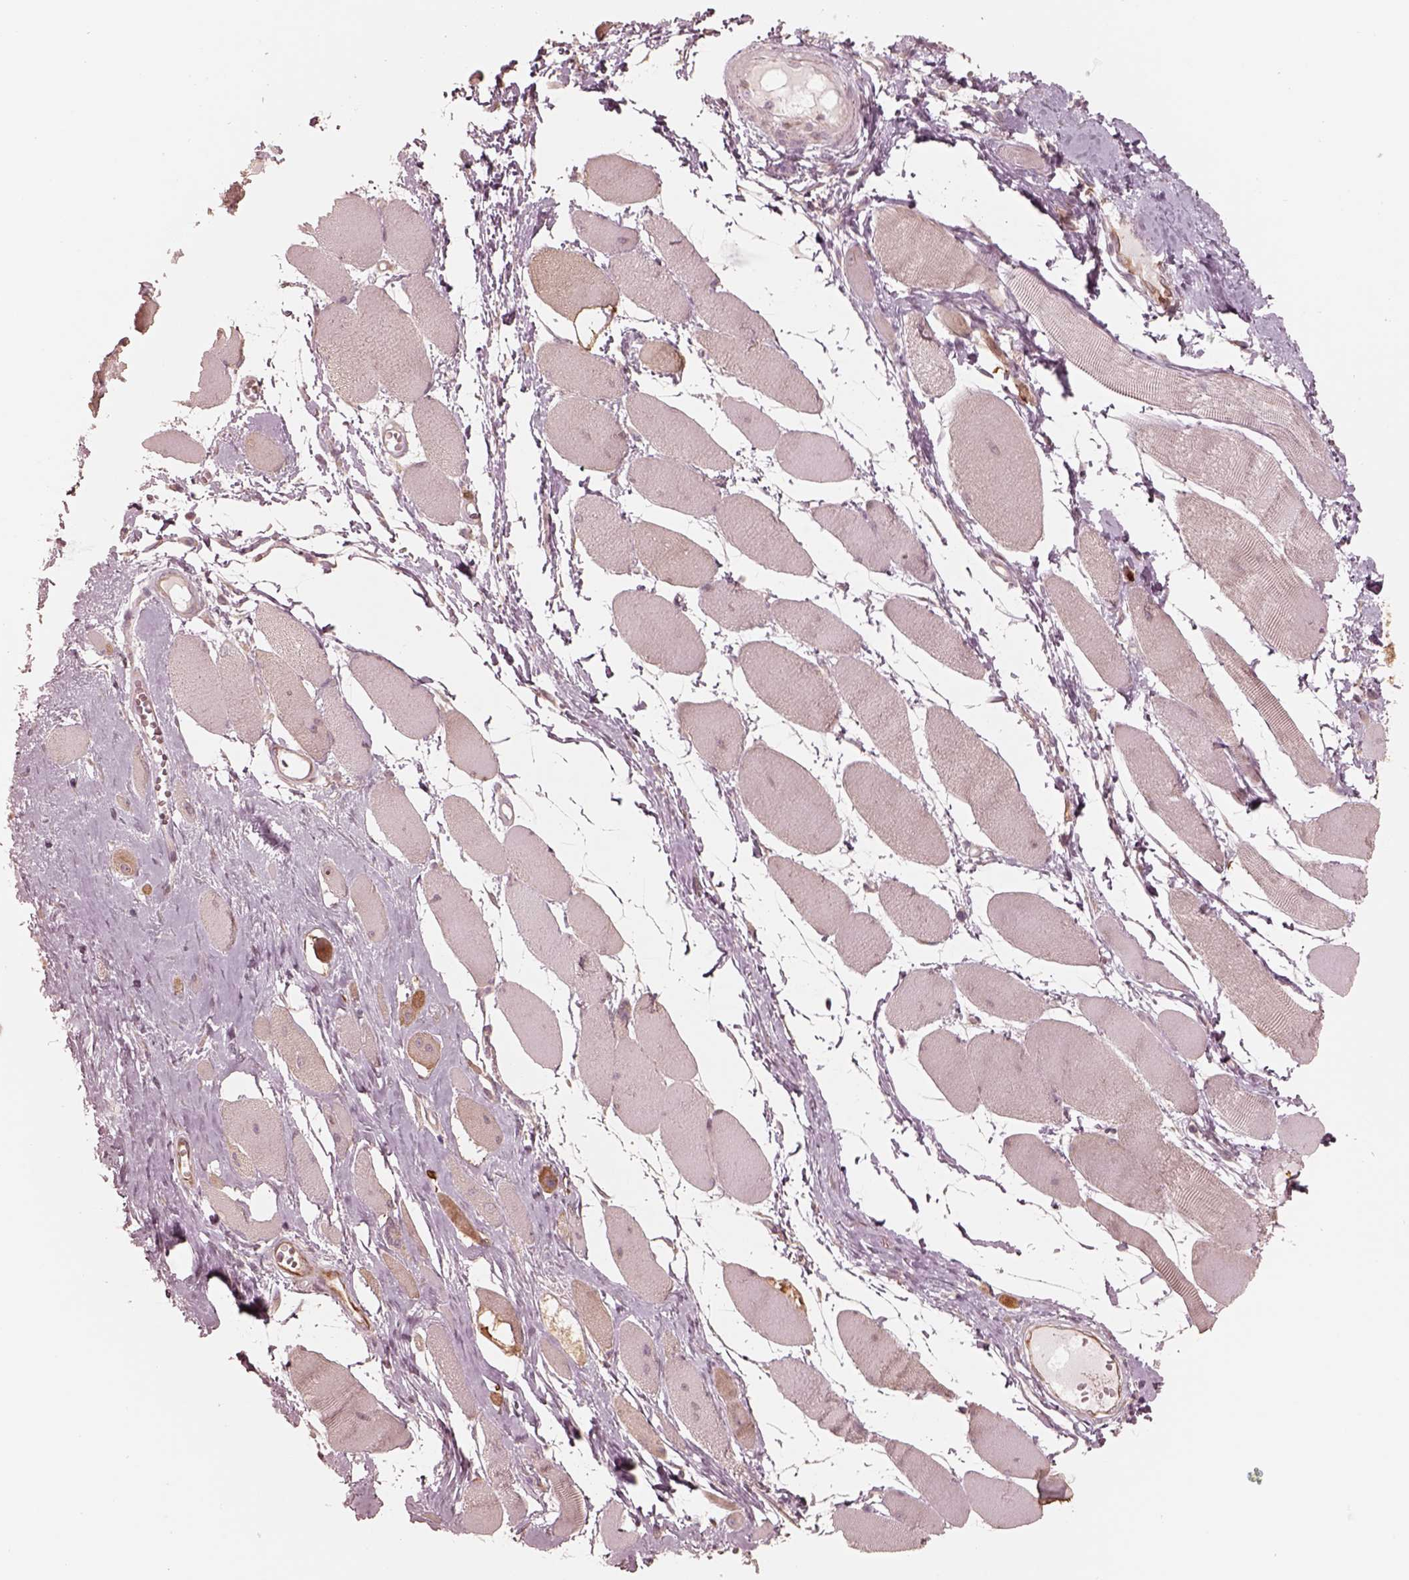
{"staining": {"intensity": "negative", "quantity": "none", "location": "none"}, "tissue": "skeletal muscle", "cell_type": "Myocytes", "image_type": "normal", "snomed": [{"axis": "morphology", "description": "Normal tissue, NOS"}, {"axis": "topography", "description": "Skeletal muscle"}], "caption": "This is a histopathology image of immunohistochemistry (IHC) staining of normal skeletal muscle, which shows no expression in myocytes. (DAB (3,3'-diaminobenzidine) immunohistochemistry, high magnification).", "gene": "RAB3C", "patient": {"sex": "female", "age": 75}}